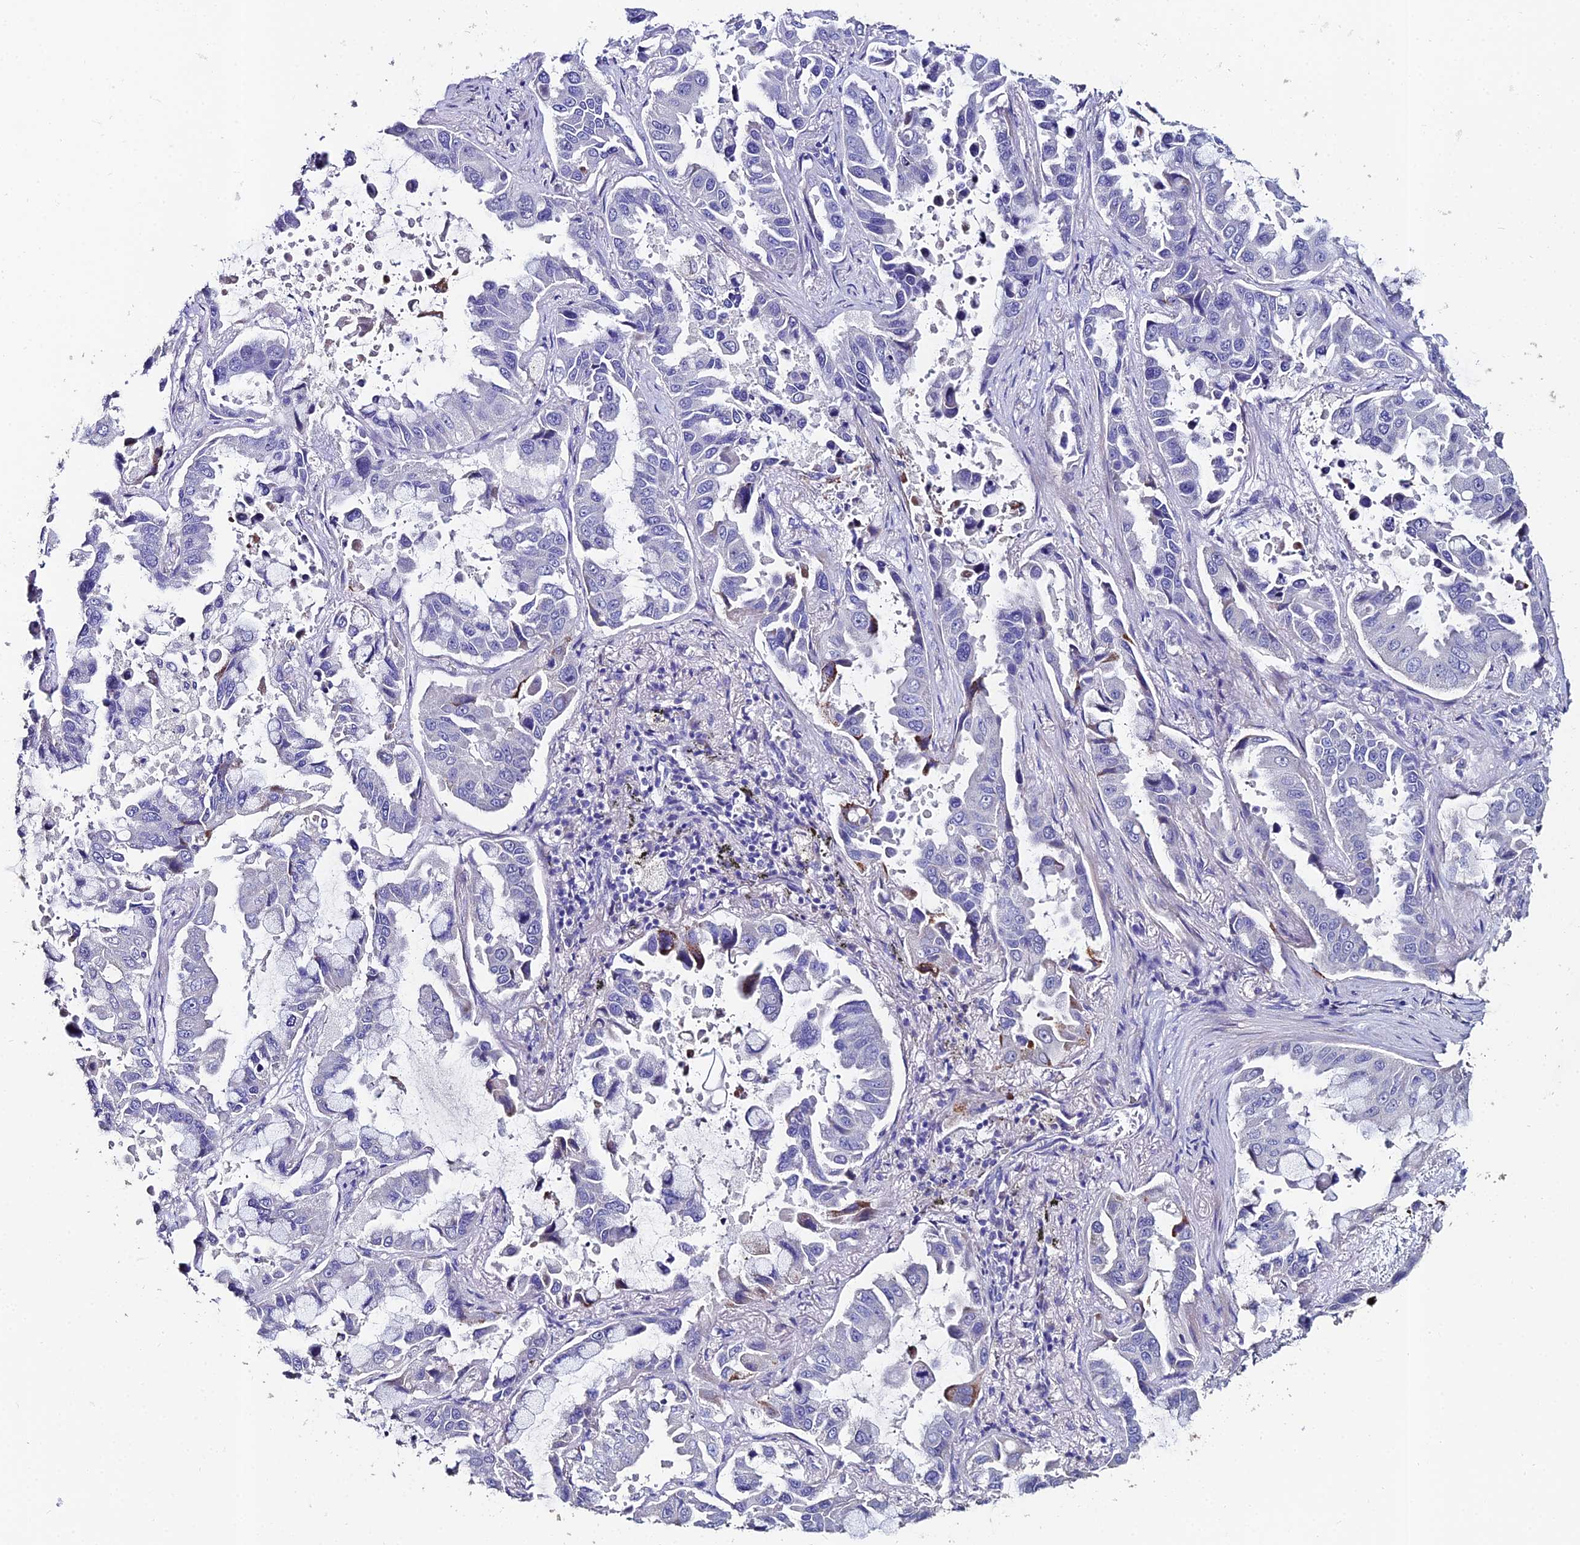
{"staining": {"intensity": "negative", "quantity": "none", "location": "none"}, "tissue": "lung cancer", "cell_type": "Tumor cells", "image_type": "cancer", "snomed": [{"axis": "morphology", "description": "Adenocarcinoma, NOS"}, {"axis": "topography", "description": "Lung"}], "caption": "Immunohistochemistry (IHC) photomicrograph of human lung cancer stained for a protein (brown), which exhibits no staining in tumor cells.", "gene": "ESRRG", "patient": {"sex": "male", "age": 64}}